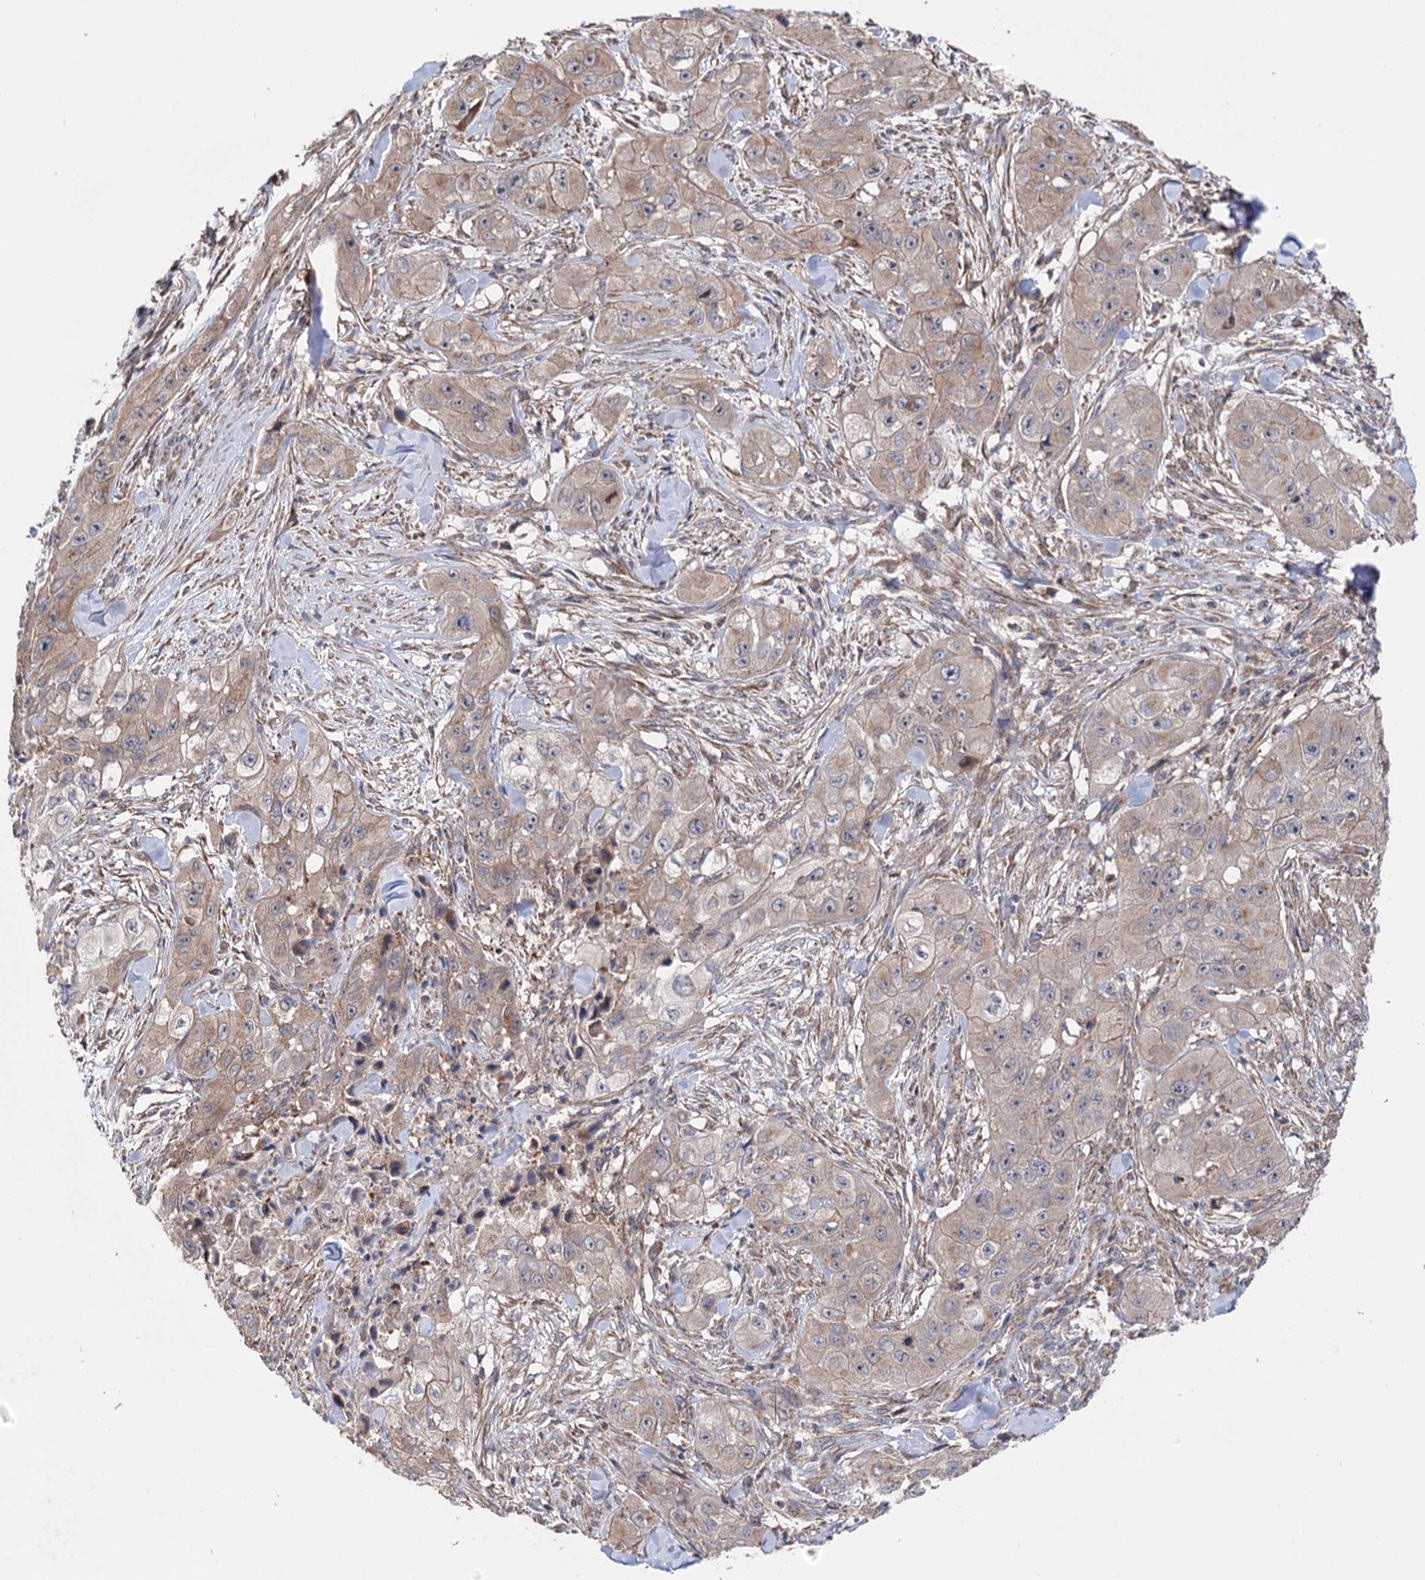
{"staining": {"intensity": "weak", "quantity": "25%-75%", "location": "cytoplasmic/membranous"}, "tissue": "skin cancer", "cell_type": "Tumor cells", "image_type": "cancer", "snomed": [{"axis": "morphology", "description": "Squamous cell carcinoma, NOS"}, {"axis": "topography", "description": "Skin"}, {"axis": "topography", "description": "Subcutis"}], "caption": "Skin squamous cell carcinoma stained with immunohistochemistry reveals weak cytoplasmic/membranous positivity in about 25%-75% of tumor cells.", "gene": "SUCLA2", "patient": {"sex": "male", "age": 73}}